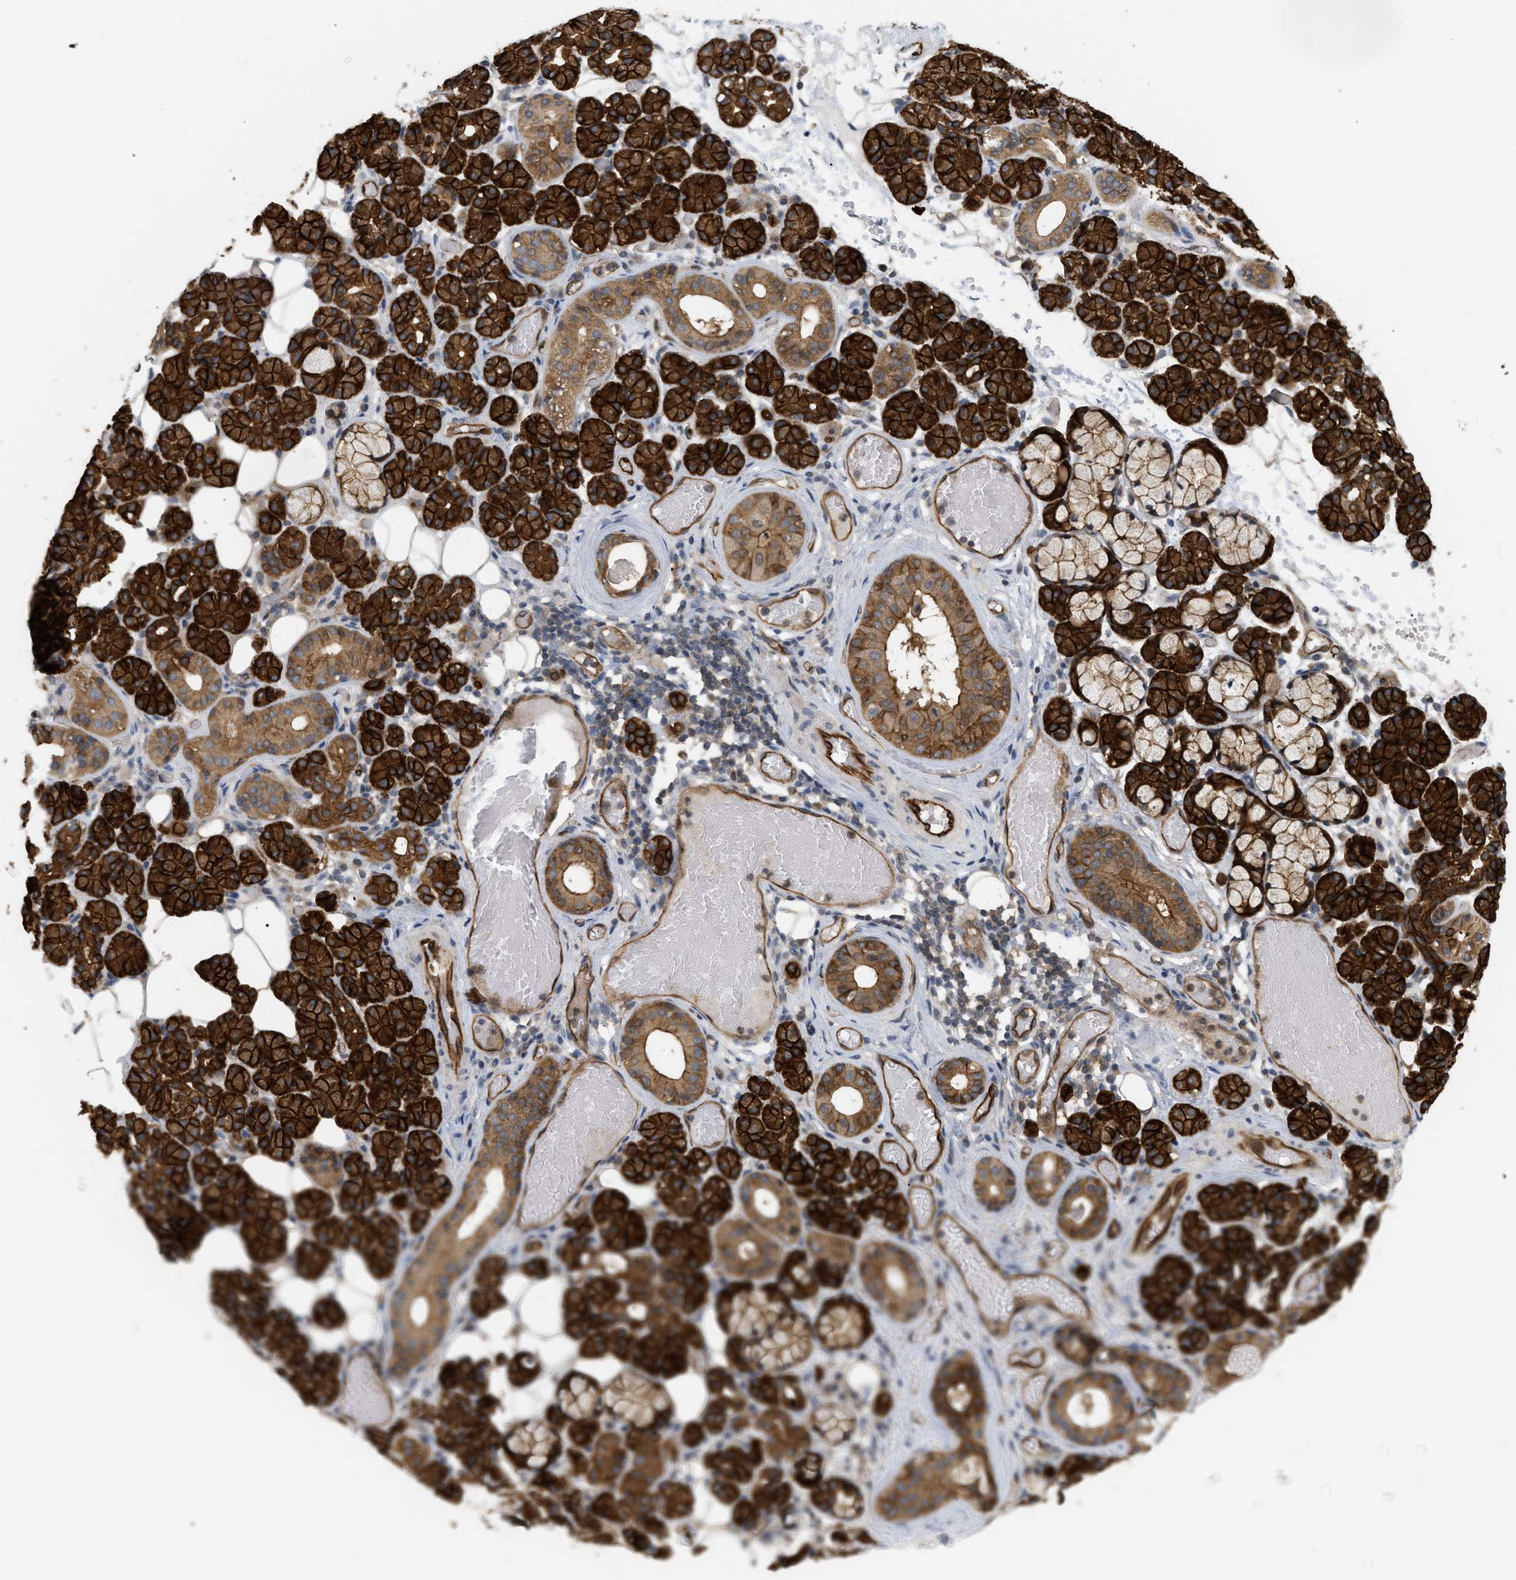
{"staining": {"intensity": "strong", "quantity": ">75%", "location": "cytoplasmic/membranous"}, "tissue": "salivary gland", "cell_type": "Glandular cells", "image_type": "normal", "snomed": [{"axis": "morphology", "description": "Normal tissue, NOS"}, {"axis": "topography", "description": "Salivary gland"}], "caption": "High-magnification brightfield microscopy of unremarkable salivary gland stained with DAB (brown) and counterstained with hematoxylin (blue). glandular cells exhibit strong cytoplasmic/membranous expression is identified in about>75% of cells.", "gene": "PALMD", "patient": {"sex": "male", "age": 63}}